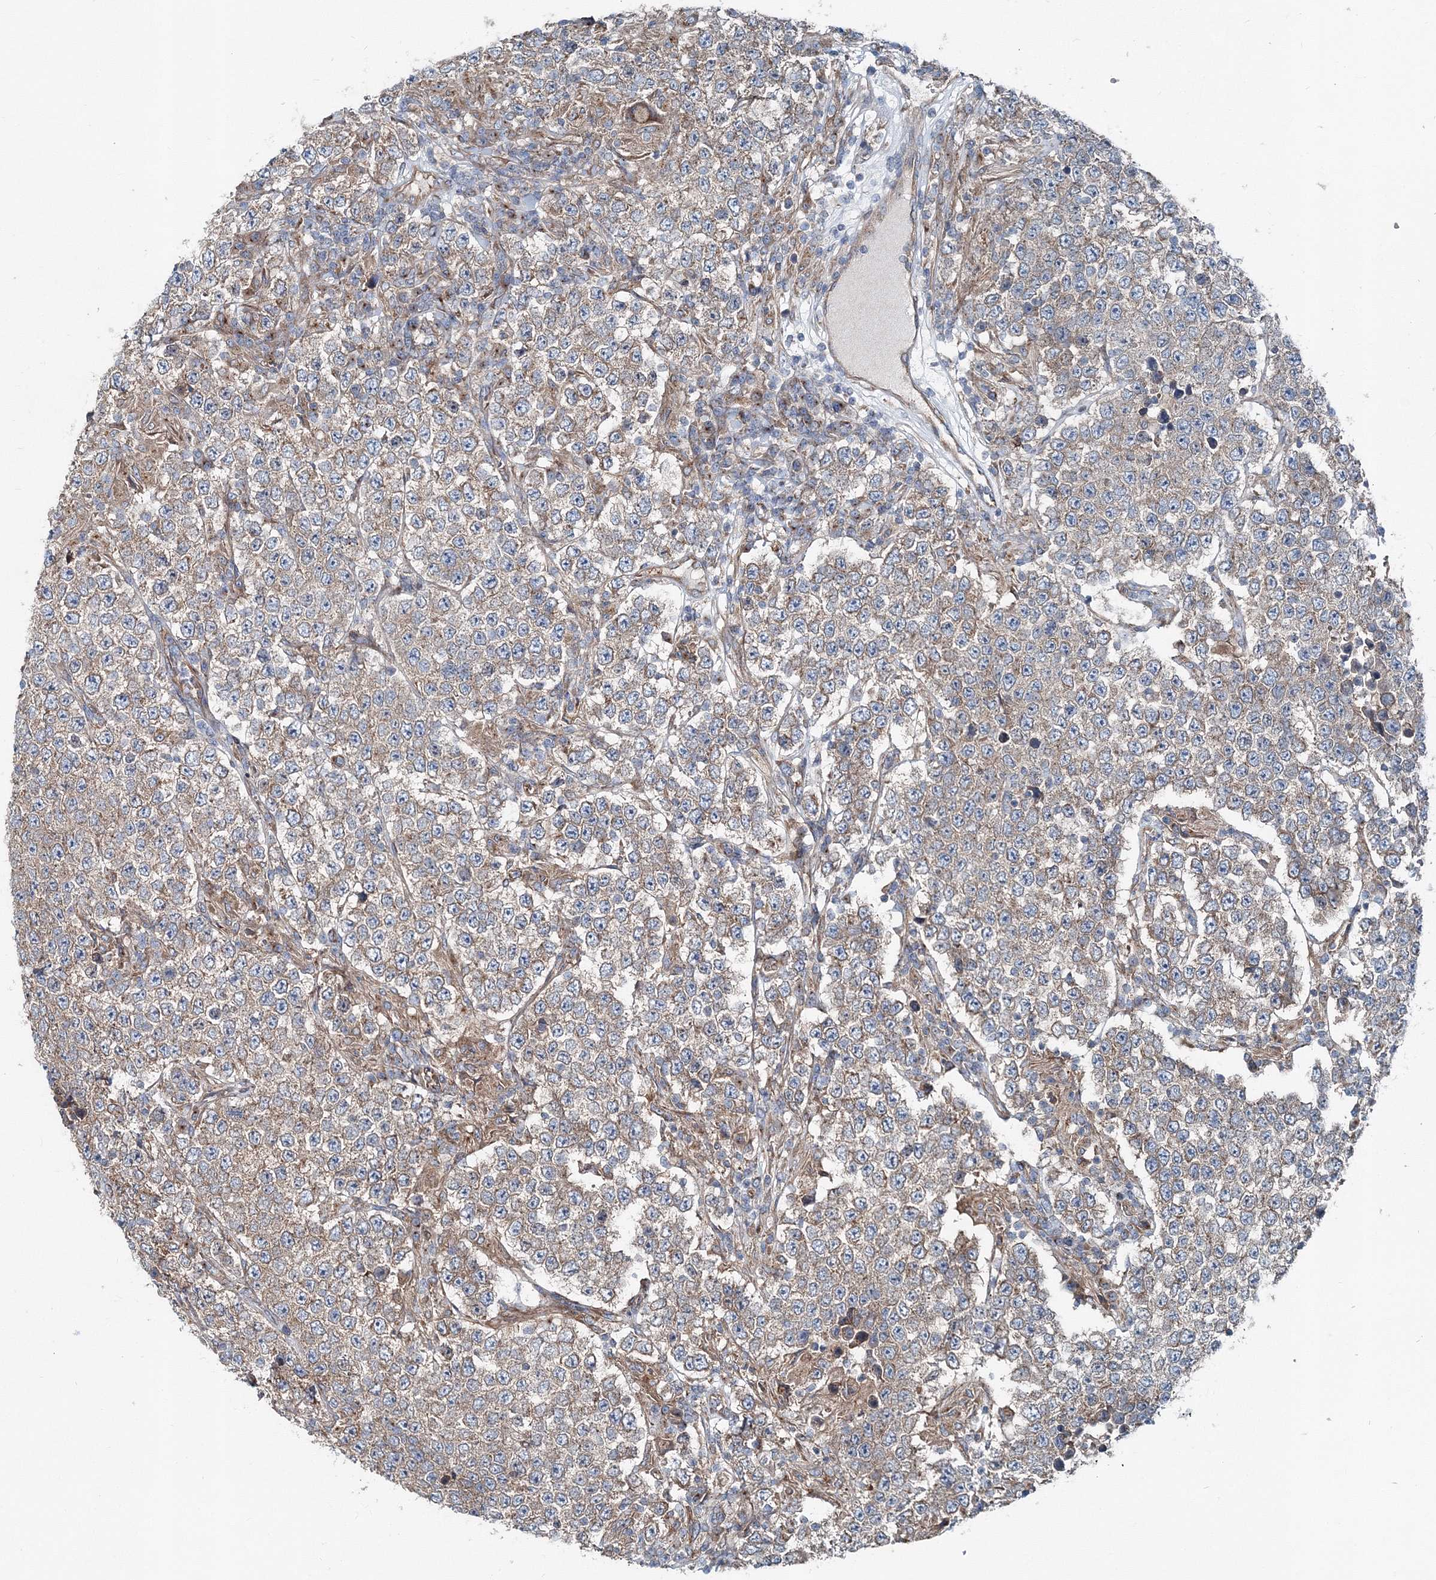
{"staining": {"intensity": "moderate", "quantity": ">75%", "location": "cytoplasmic/membranous"}, "tissue": "testis cancer", "cell_type": "Tumor cells", "image_type": "cancer", "snomed": [{"axis": "morphology", "description": "Normal tissue, NOS"}, {"axis": "morphology", "description": "Urothelial carcinoma, High grade"}, {"axis": "morphology", "description": "Seminoma, NOS"}, {"axis": "morphology", "description": "Carcinoma, Embryonal, NOS"}, {"axis": "topography", "description": "Urinary bladder"}, {"axis": "topography", "description": "Testis"}], "caption": "Approximately >75% of tumor cells in testis cancer display moderate cytoplasmic/membranous protein expression as visualized by brown immunohistochemical staining.", "gene": "MPHOSPH9", "patient": {"sex": "male", "age": 41}}